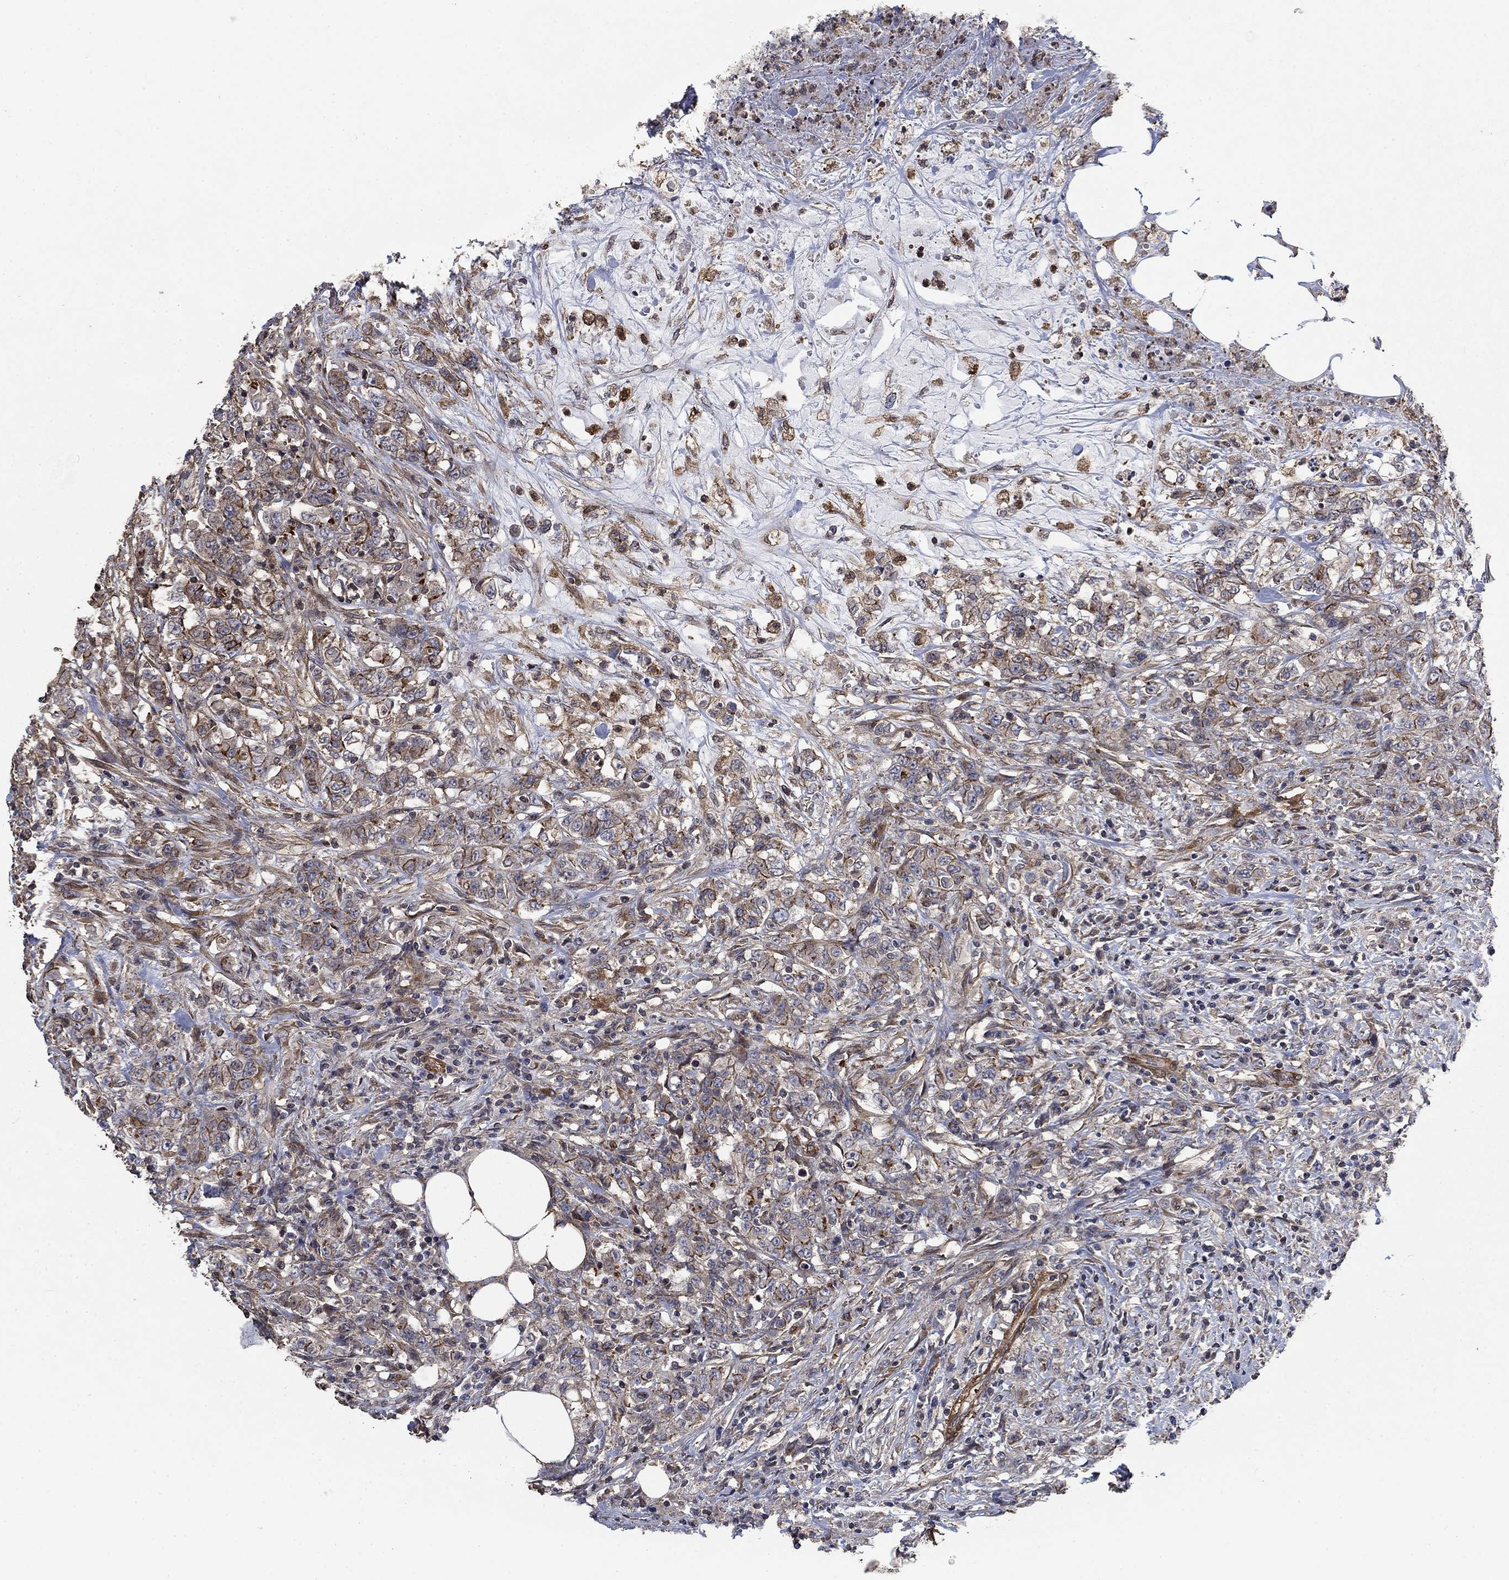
{"staining": {"intensity": "strong", "quantity": "25%-75%", "location": "cytoplasmic/membranous"}, "tissue": "colorectal cancer", "cell_type": "Tumor cells", "image_type": "cancer", "snomed": [{"axis": "morphology", "description": "Adenocarcinoma, NOS"}, {"axis": "topography", "description": "Colon"}], "caption": "Human colorectal cancer (adenocarcinoma) stained with a brown dye displays strong cytoplasmic/membranous positive staining in about 25%-75% of tumor cells.", "gene": "PDE3A", "patient": {"sex": "female", "age": 48}}